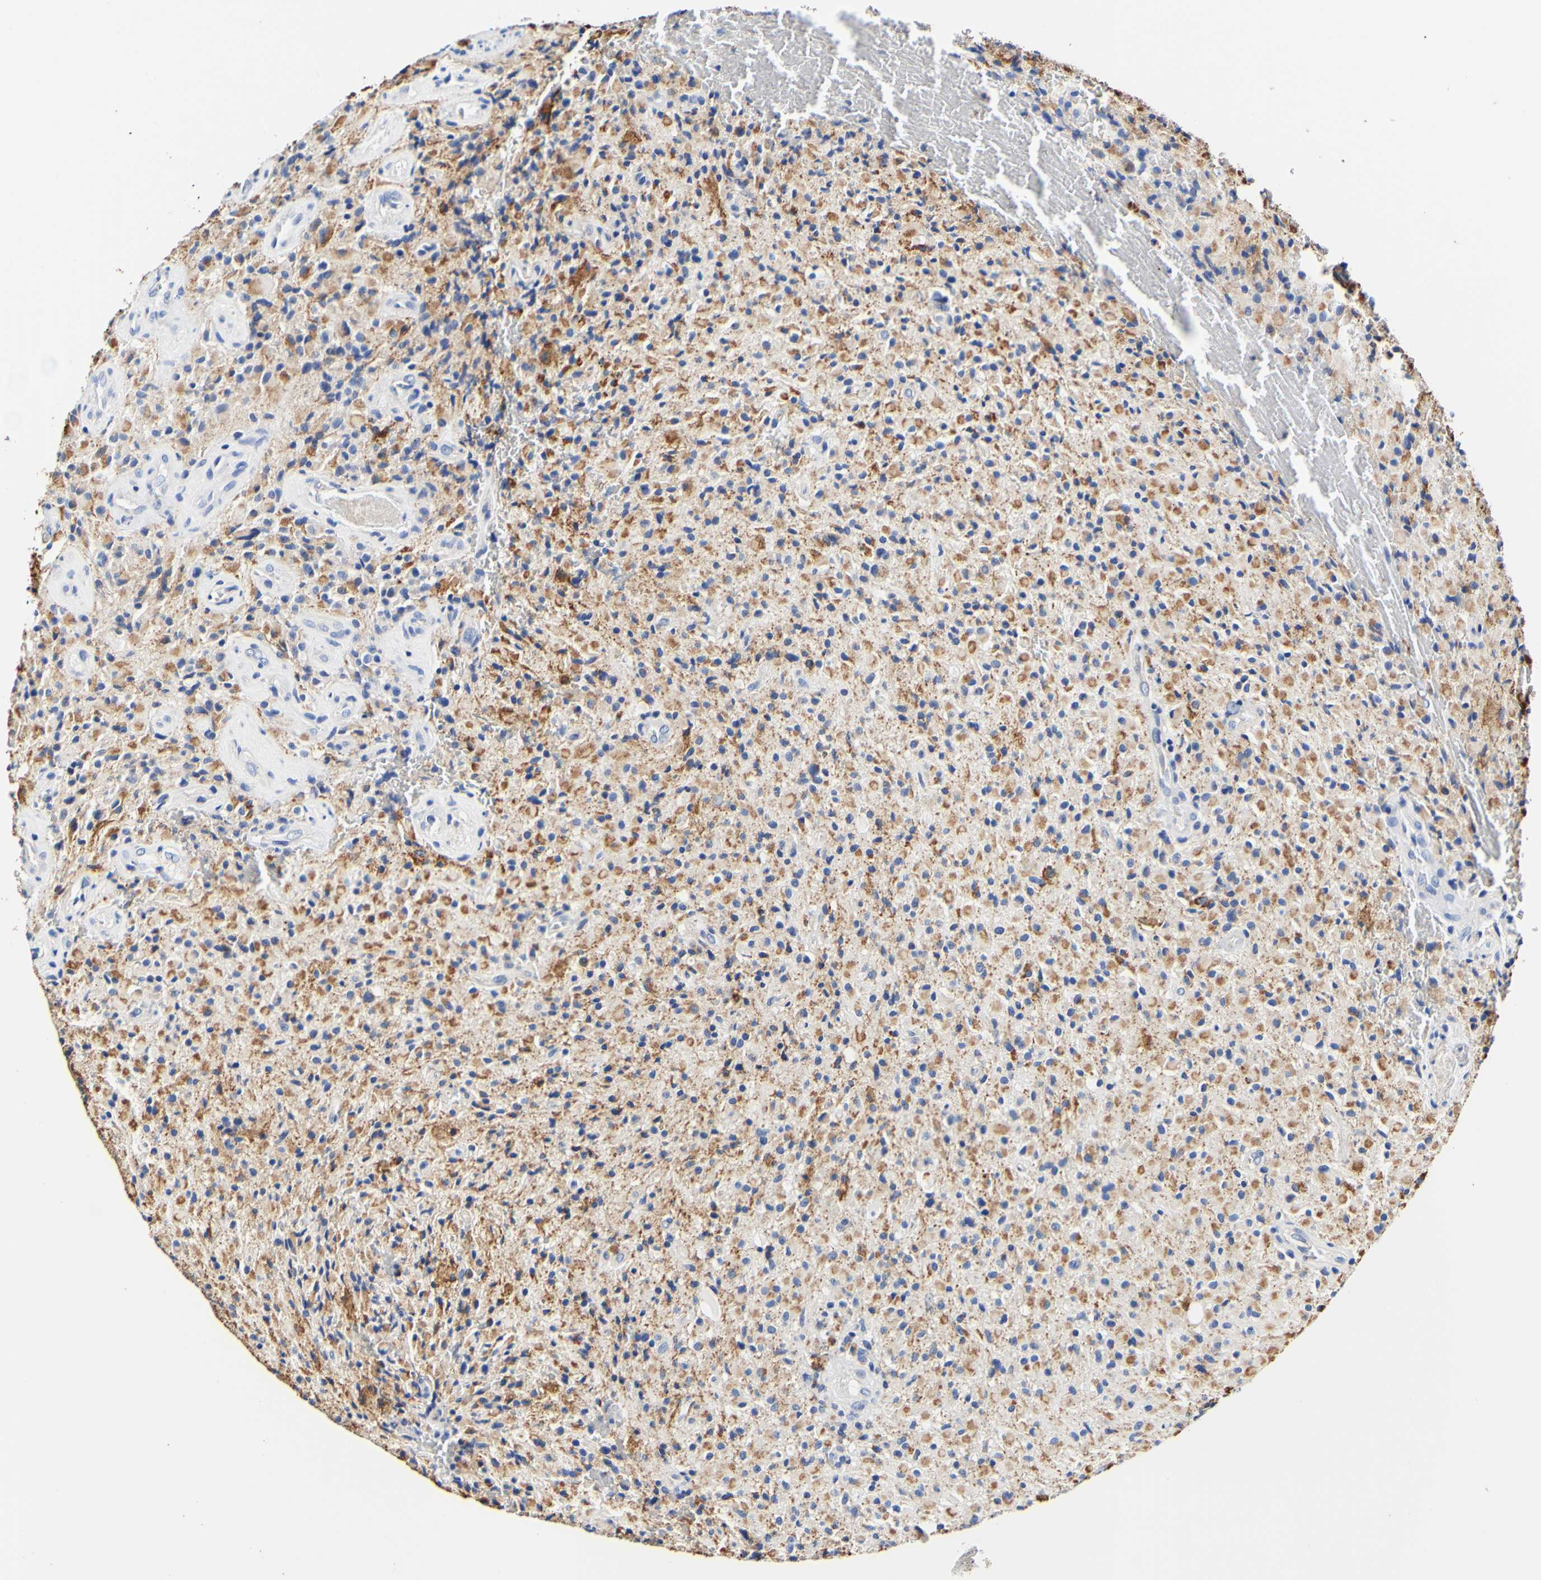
{"staining": {"intensity": "moderate", "quantity": ">75%", "location": "cytoplasmic/membranous"}, "tissue": "glioma", "cell_type": "Tumor cells", "image_type": "cancer", "snomed": [{"axis": "morphology", "description": "Glioma, malignant, High grade"}, {"axis": "topography", "description": "Brain"}], "caption": "The image displays immunohistochemical staining of high-grade glioma (malignant). There is moderate cytoplasmic/membranous expression is identified in about >75% of tumor cells.", "gene": "CAMK4", "patient": {"sex": "male", "age": 71}}